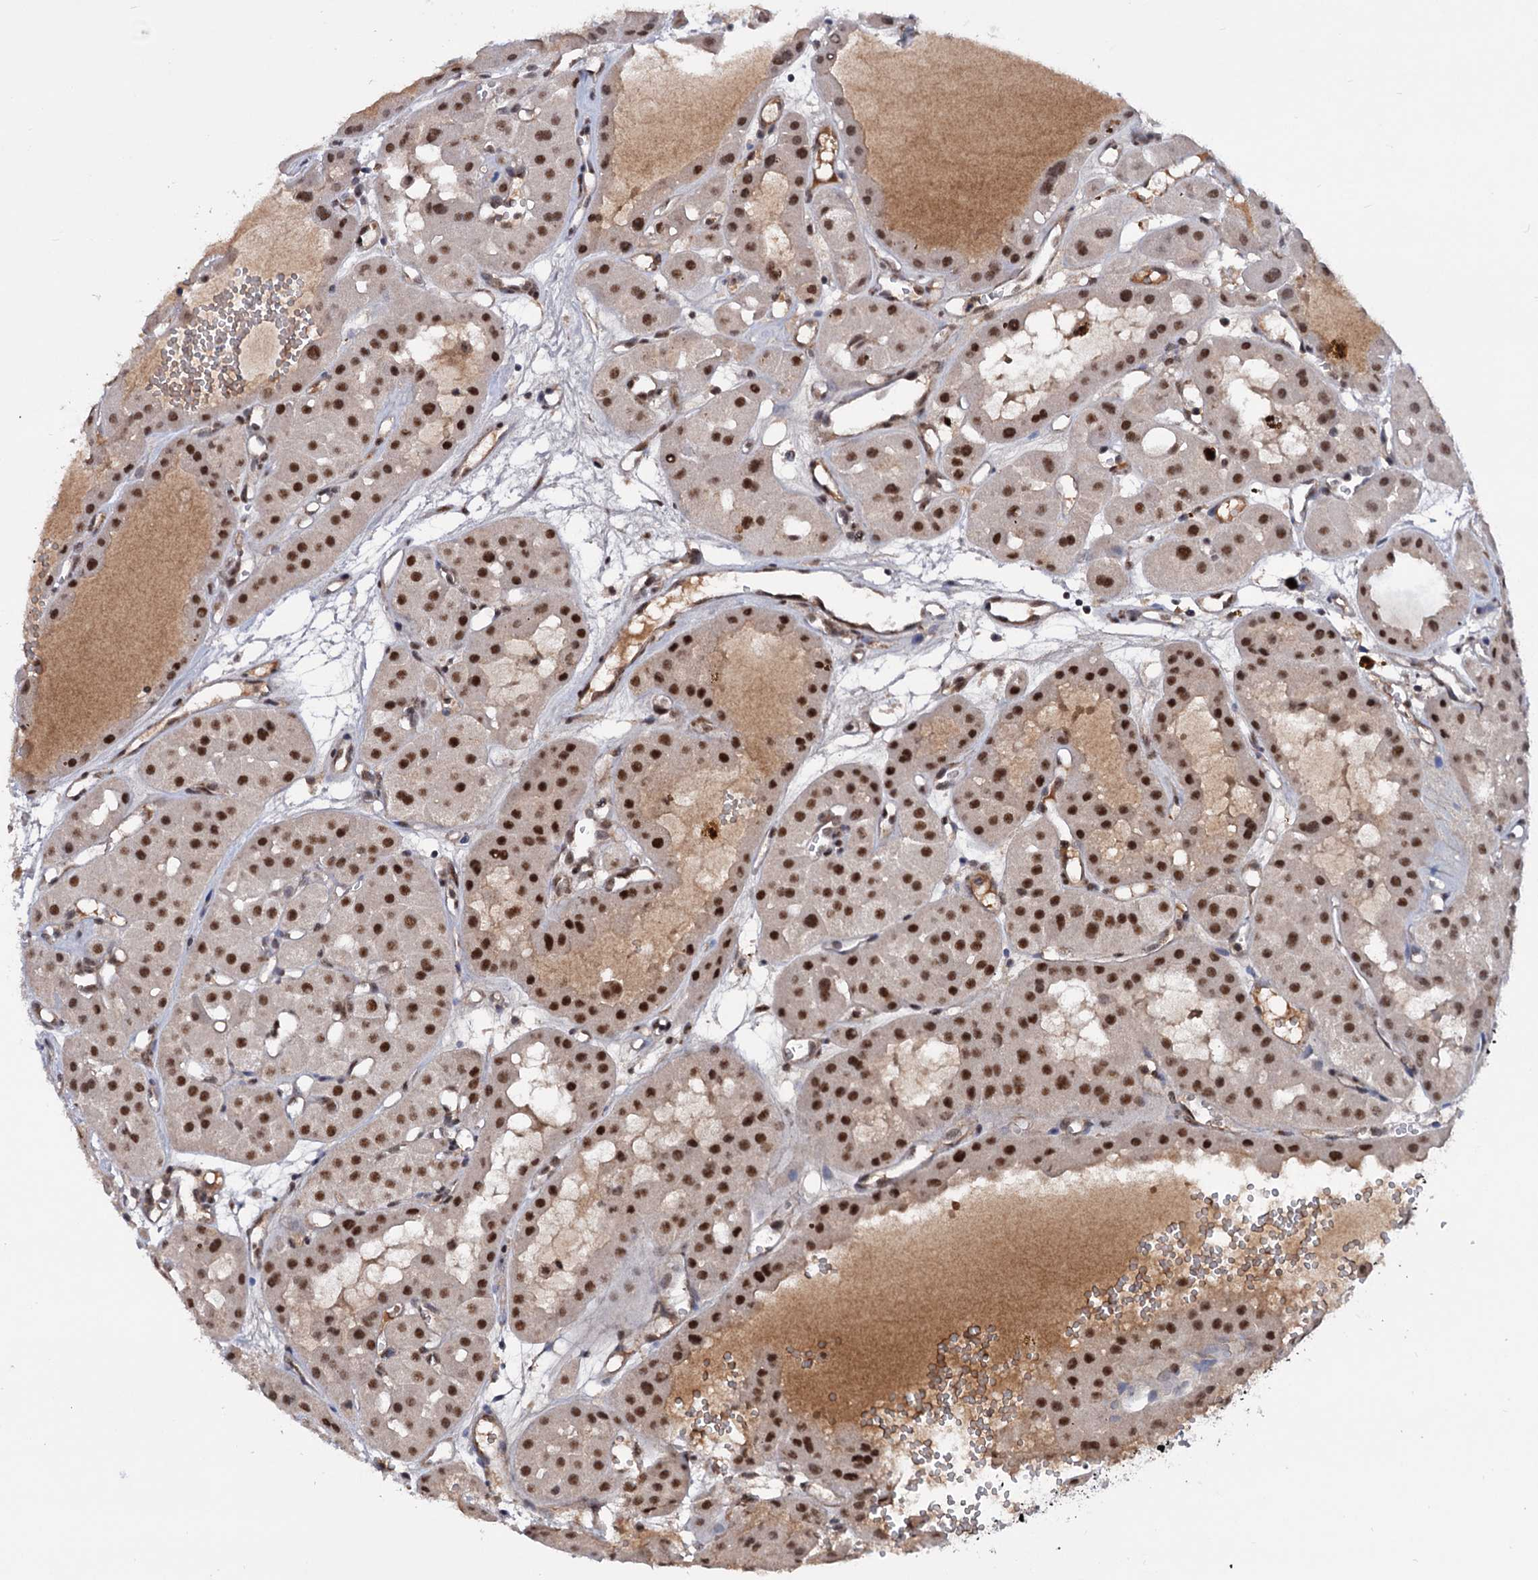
{"staining": {"intensity": "strong", "quantity": ">75%", "location": "nuclear"}, "tissue": "renal cancer", "cell_type": "Tumor cells", "image_type": "cancer", "snomed": [{"axis": "morphology", "description": "Carcinoma, NOS"}, {"axis": "topography", "description": "Kidney"}], "caption": "A high amount of strong nuclear expression is appreciated in about >75% of tumor cells in renal cancer tissue.", "gene": "TBC1D12", "patient": {"sex": "female", "age": 75}}